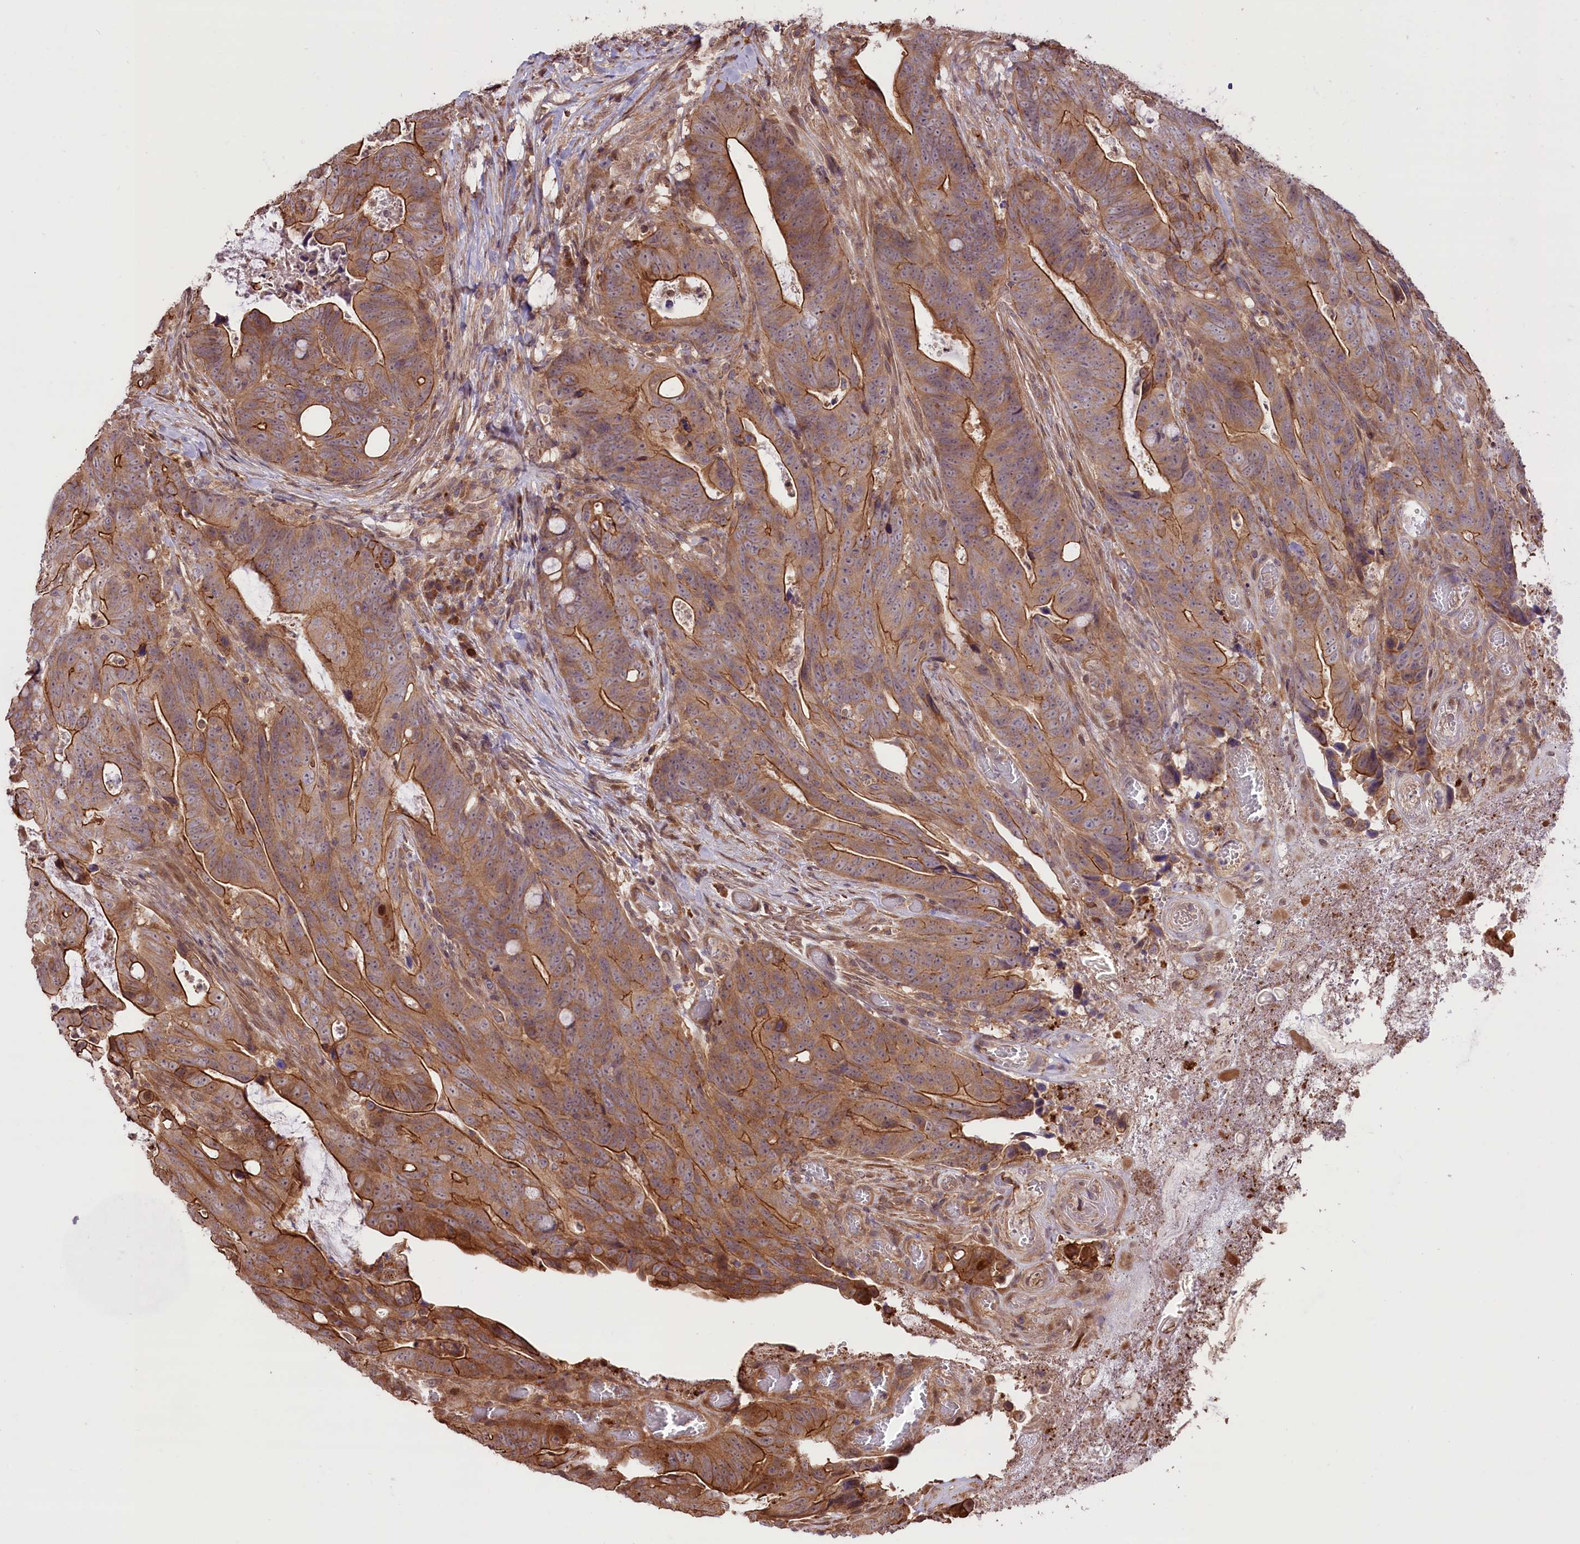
{"staining": {"intensity": "strong", "quantity": ">75%", "location": "cytoplasmic/membranous"}, "tissue": "colorectal cancer", "cell_type": "Tumor cells", "image_type": "cancer", "snomed": [{"axis": "morphology", "description": "Adenocarcinoma, NOS"}, {"axis": "topography", "description": "Colon"}], "caption": "Adenocarcinoma (colorectal) stained with a protein marker displays strong staining in tumor cells.", "gene": "RIC8A", "patient": {"sex": "female", "age": 82}}